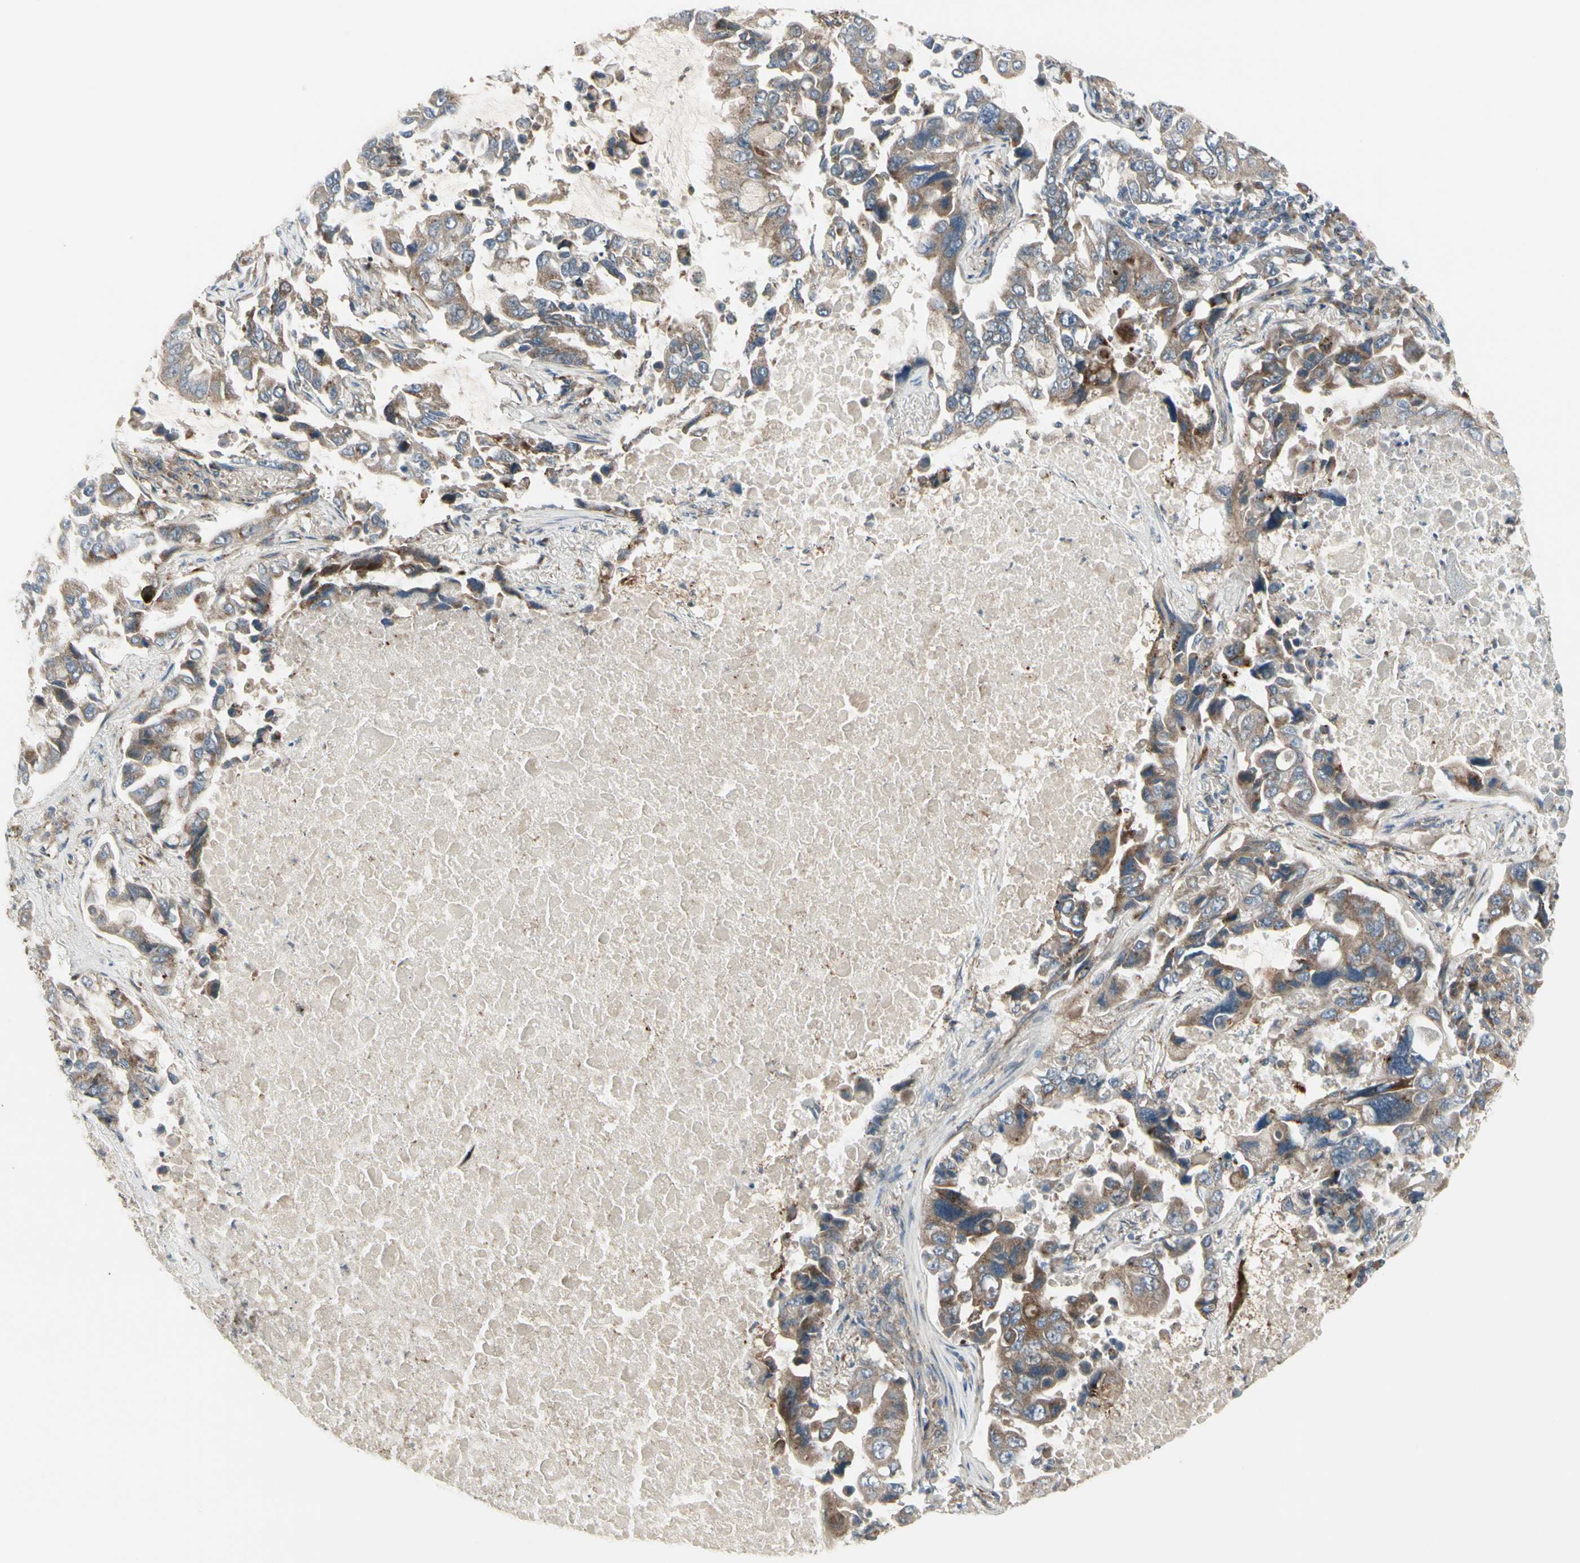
{"staining": {"intensity": "moderate", "quantity": ">75%", "location": "cytoplasmic/membranous"}, "tissue": "lung cancer", "cell_type": "Tumor cells", "image_type": "cancer", "snomed": [{"axis": "morphology", "description": "Adenocarcinoma, NOS"}, {"axis": "topography", "description": "Lung"}], "caption": "Moderate cytoplasmic/membranous staining for a protein is seen in about >75% of tumor cells of adenocarcinoma (lung) using immunohistochemistry (IHC).", "gene": "GRN", "patient": {"sex": "male", "age": 64}}